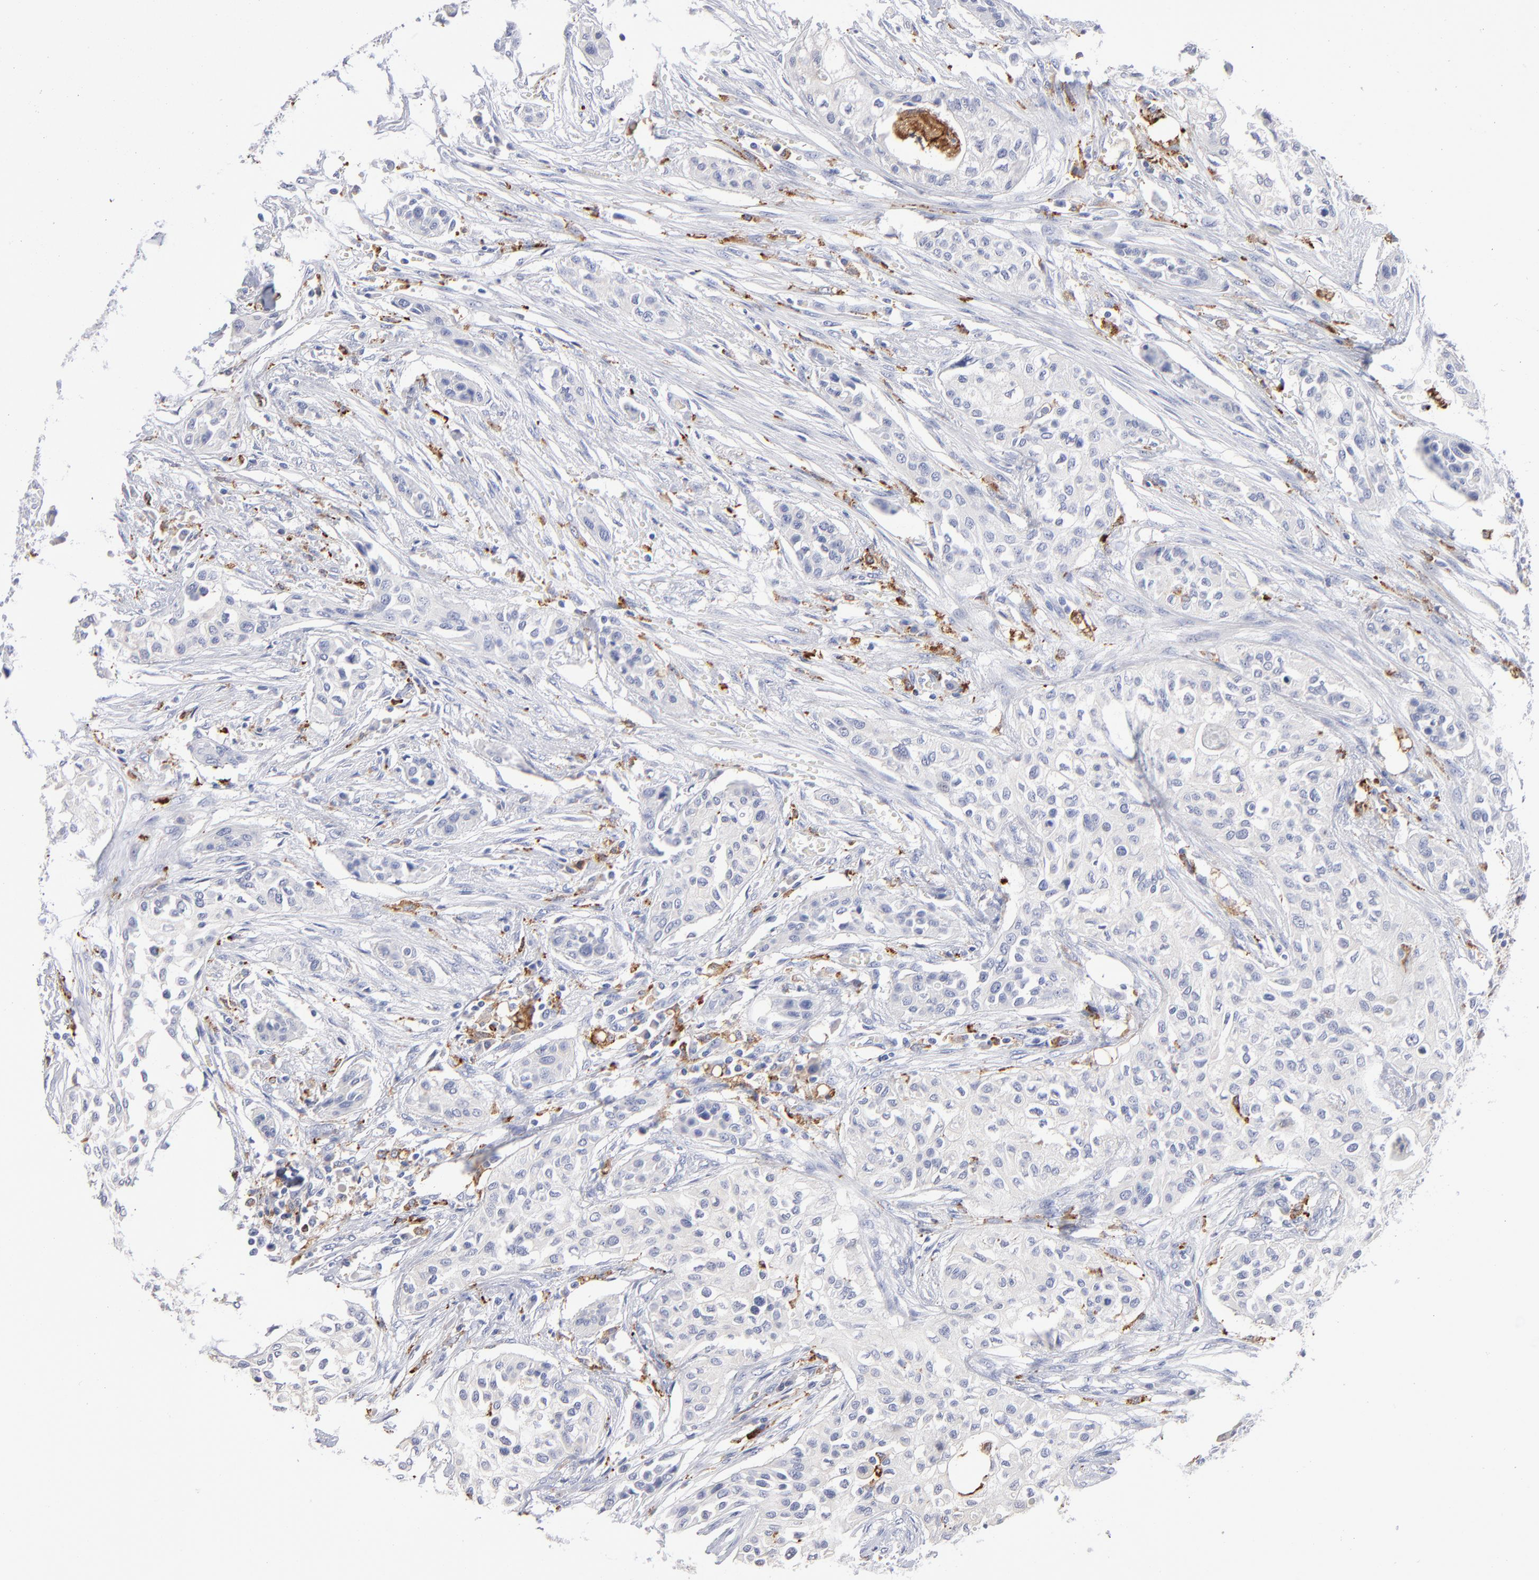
{"staining": {"intensity": "negative", "quantity": "none", "location": "none"}, "tissue": "urothelial cancer", "cell_type": "Tumor cells", "image_type": "cancer", "snomed": [{"axis": "morphology", "description": "Urothelial carcinoma, High grade"}, {"axis": "topography", "description": "Urinary bladder"}], "caption": "A high-resolution photomicrograph shows immunohistochemistry (IHC) staining of urothelial carcinoma (high-grade), which displays no significant expression in tumor cells.", "gene": "CD180", "patient": {"sex": "male", "age": 74}}